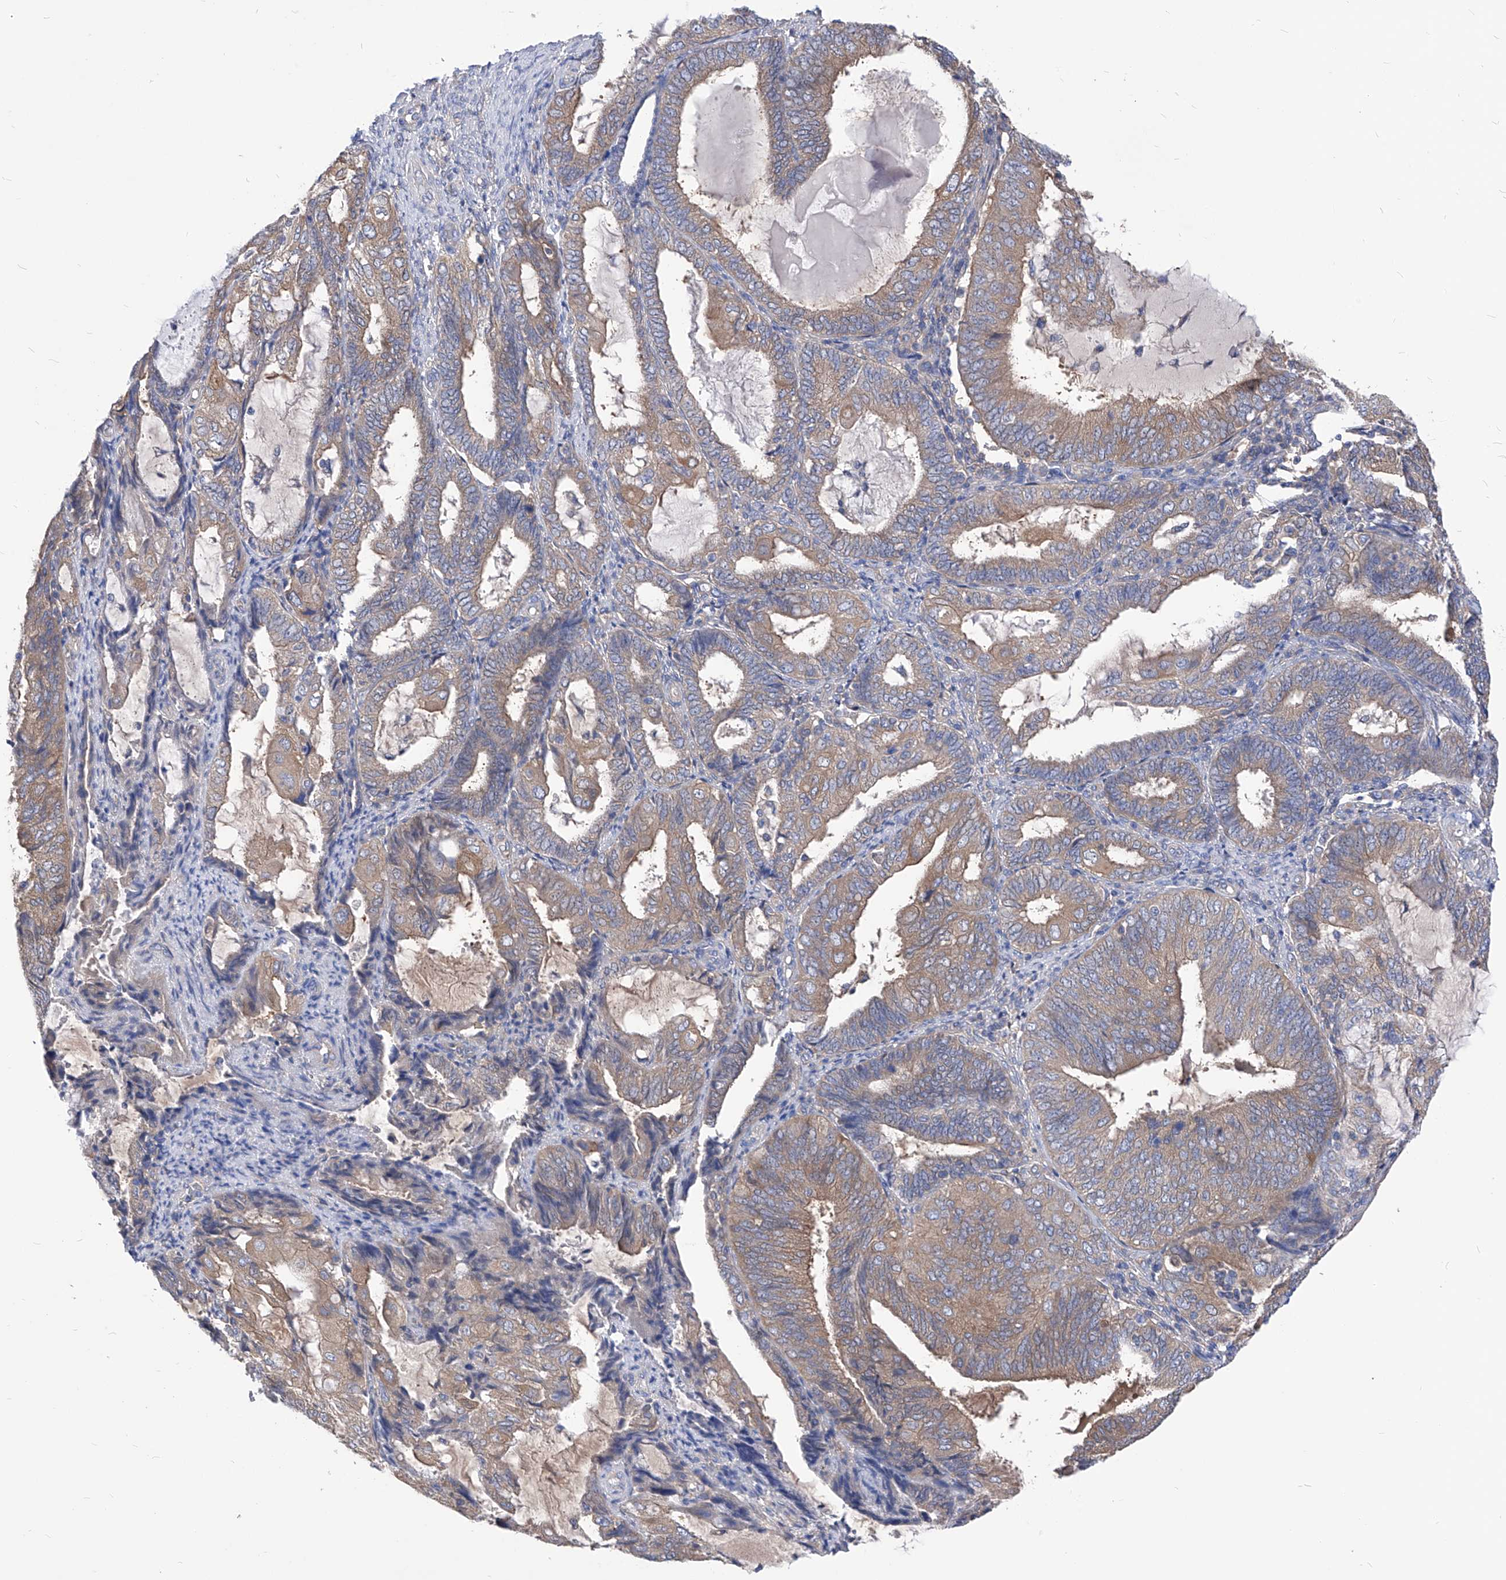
{"staining": {"intensity": "weak", "quantity": ">75%", "location": "cytoplasmic/membranous"}, "tissue": "endometrial cancer", "cell_type": "Tumor cells", "image_type": "cancer", "snomed": [{"axis": "morphology", "description": "Adenocarcinoma, NOS"}, {"axis": "topography", "description": "Endometrium"}], "caption": "High-magnification brightfield microscopy of endometrial cancer stained with DAB (3,3'-diaminobenzidine) (brown) and counterstained with hematoxylin (blue). tumor cells exhibit weak cytoplasmic/membranous staining is identified in about>75% of cells.", "gene": "XPNPEP1", "patient": {"sex": "female", "age": 81}}